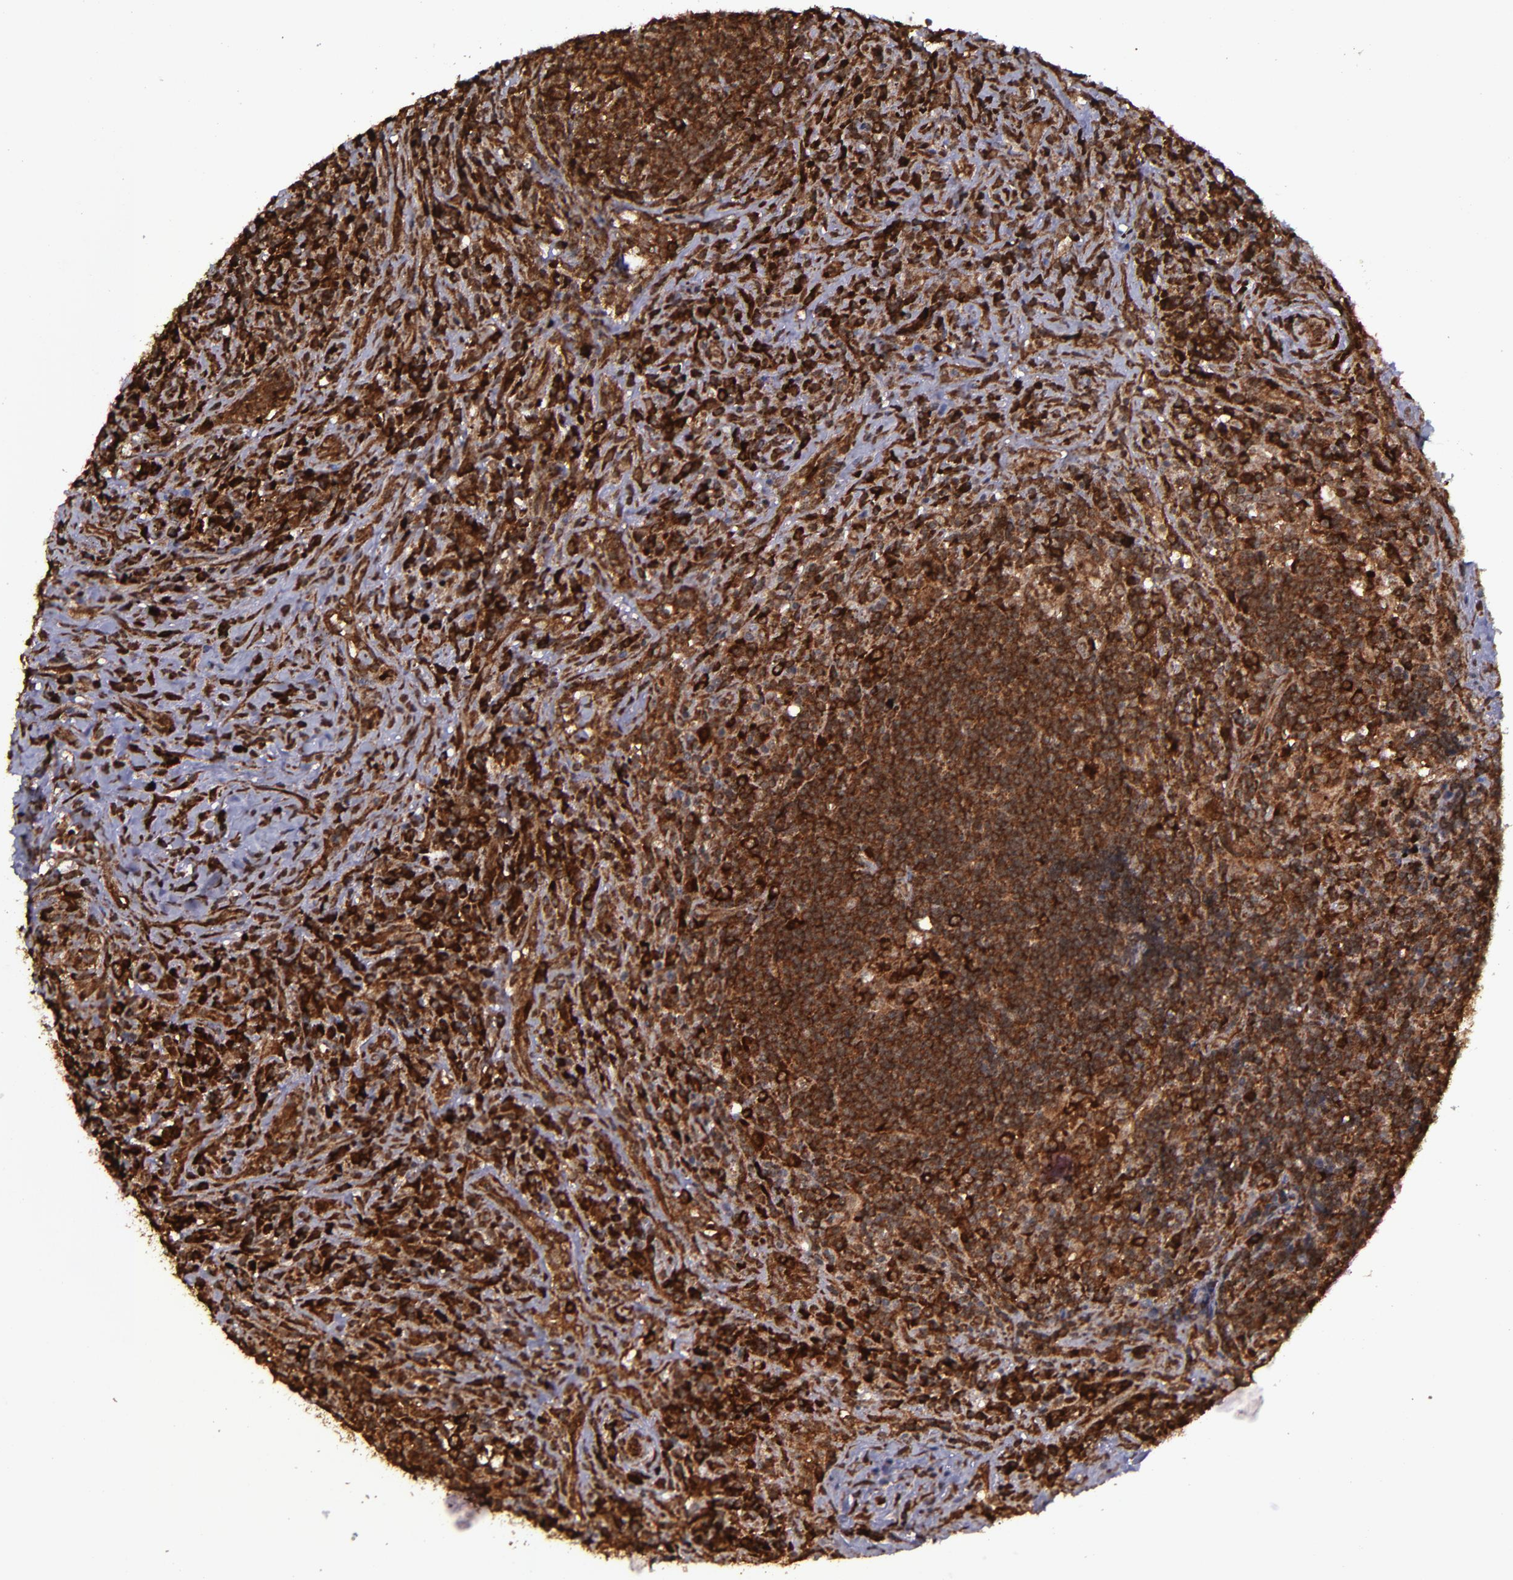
{"staining": {"intensity": "strong", "quantity": ">75%", "location": "cytoplasmic/membranous,nuclear"}, "tissue": "lymphoma", "cell_type": "Tumor cells", "image_type": "cancer", "snomed": [{"axis": "morphology", "description": "Hodgkin's disease, NOS"}, {"axis": "topography", "description": "Lymph node"}], "caption": "Immunohistochemical staining of human Hodgkin's disease displays high levels of strong cytoplasmic/membranous and nuclear positivity in about >75% of tumor cells.", "gene": "EIF4ENIF1", "patient": {"sex": "female", "age": 25}}